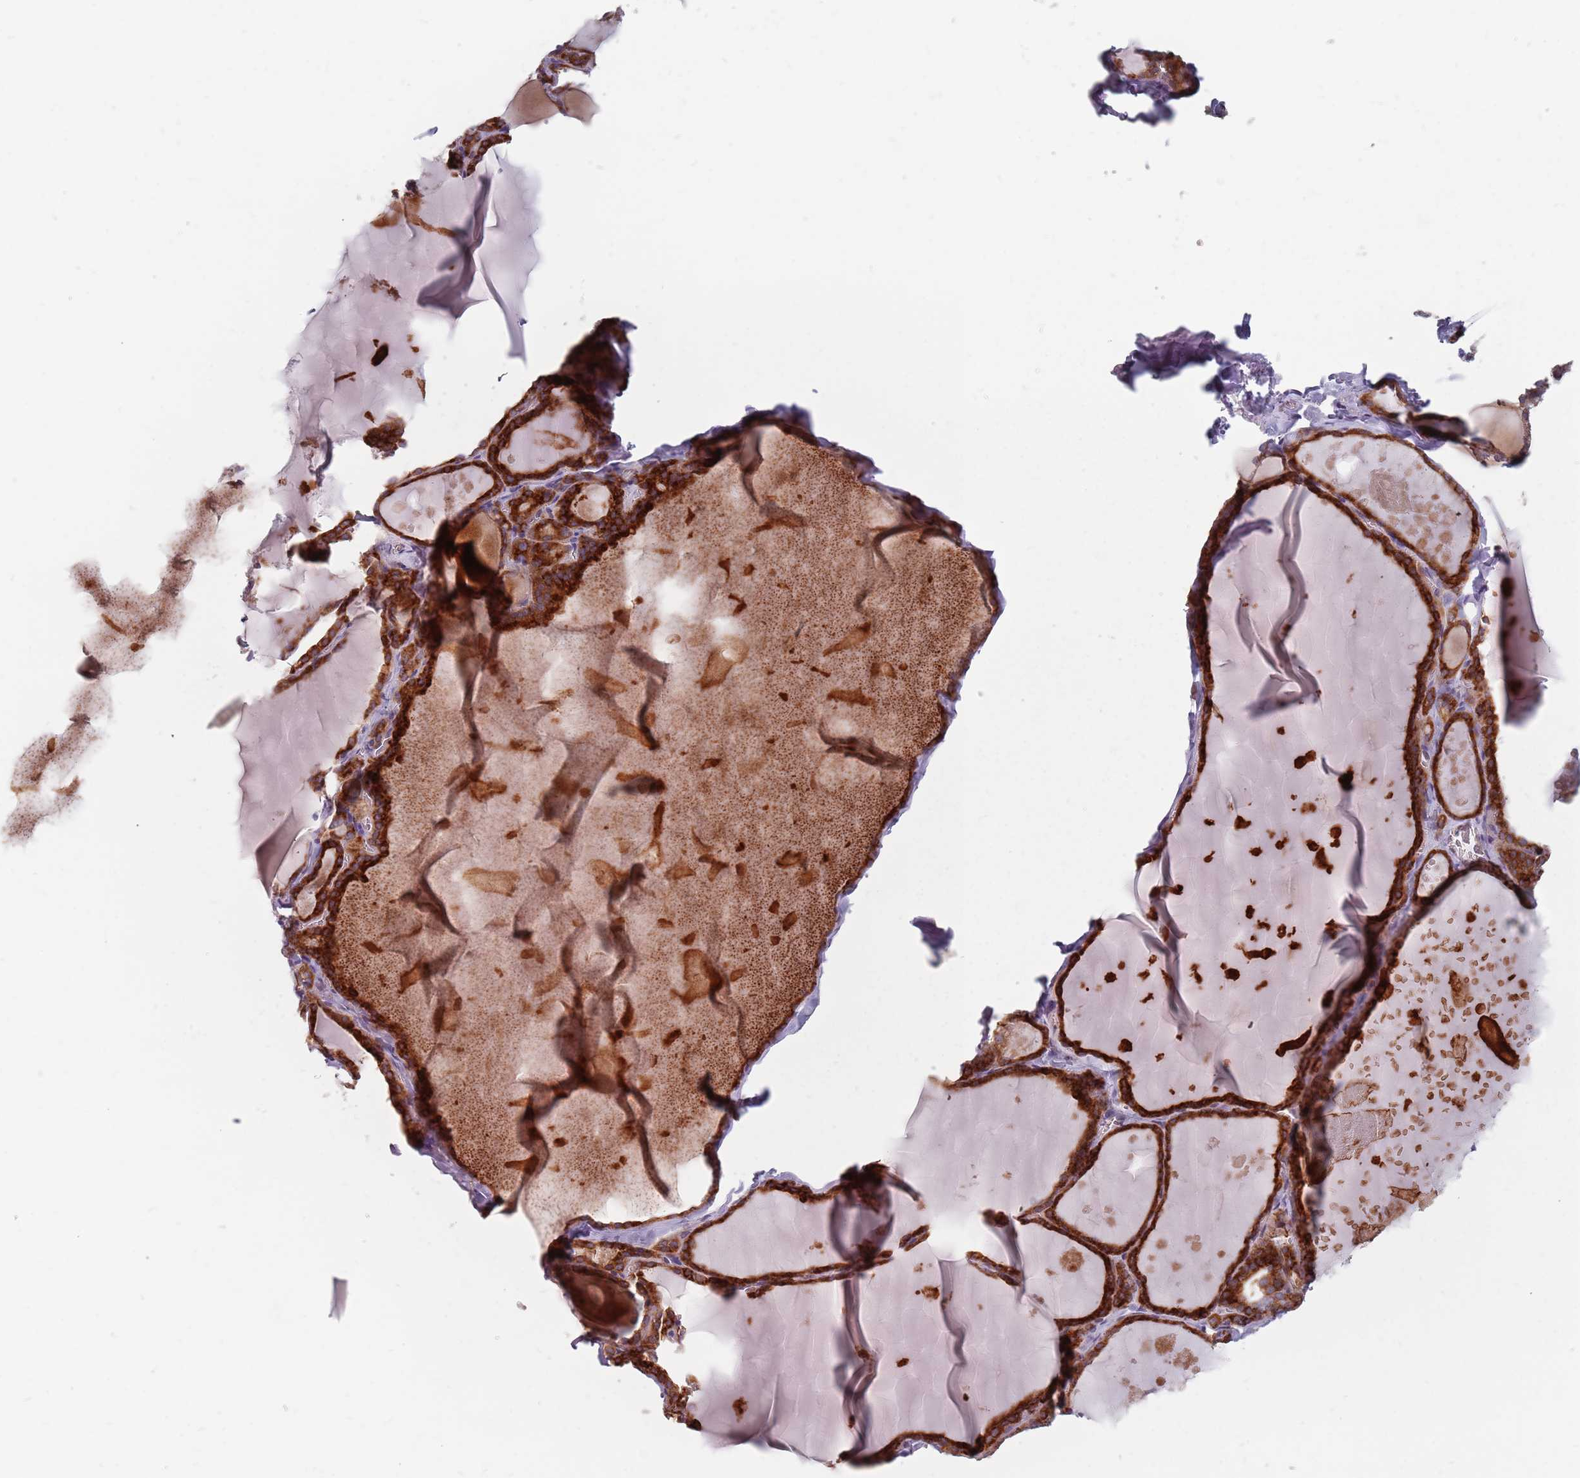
{"staining": {"intensity": "strong", "quantity": ">75%", "location": "cytoplasmic/membranous"}, "tissue": "thyroid gland", "cell_type": "Glandular cells", "image_type": "normal", "snomed": [{"axis": "morphology", "description": "Normal tissue, NOS"}, {"axis": "topography", "description": "Thyroid gland"}], "caption": "Immunohistochemical staining of benign thyroid gland demonstrates strong cytoplasmic/membranous protein positivity in approximately >75% of glandular cells. (brown staining indicates protein expression, while blue staining denotes nuclei).", "gene": "ADAL", "patient": {"sex": "male", "age": 56}}